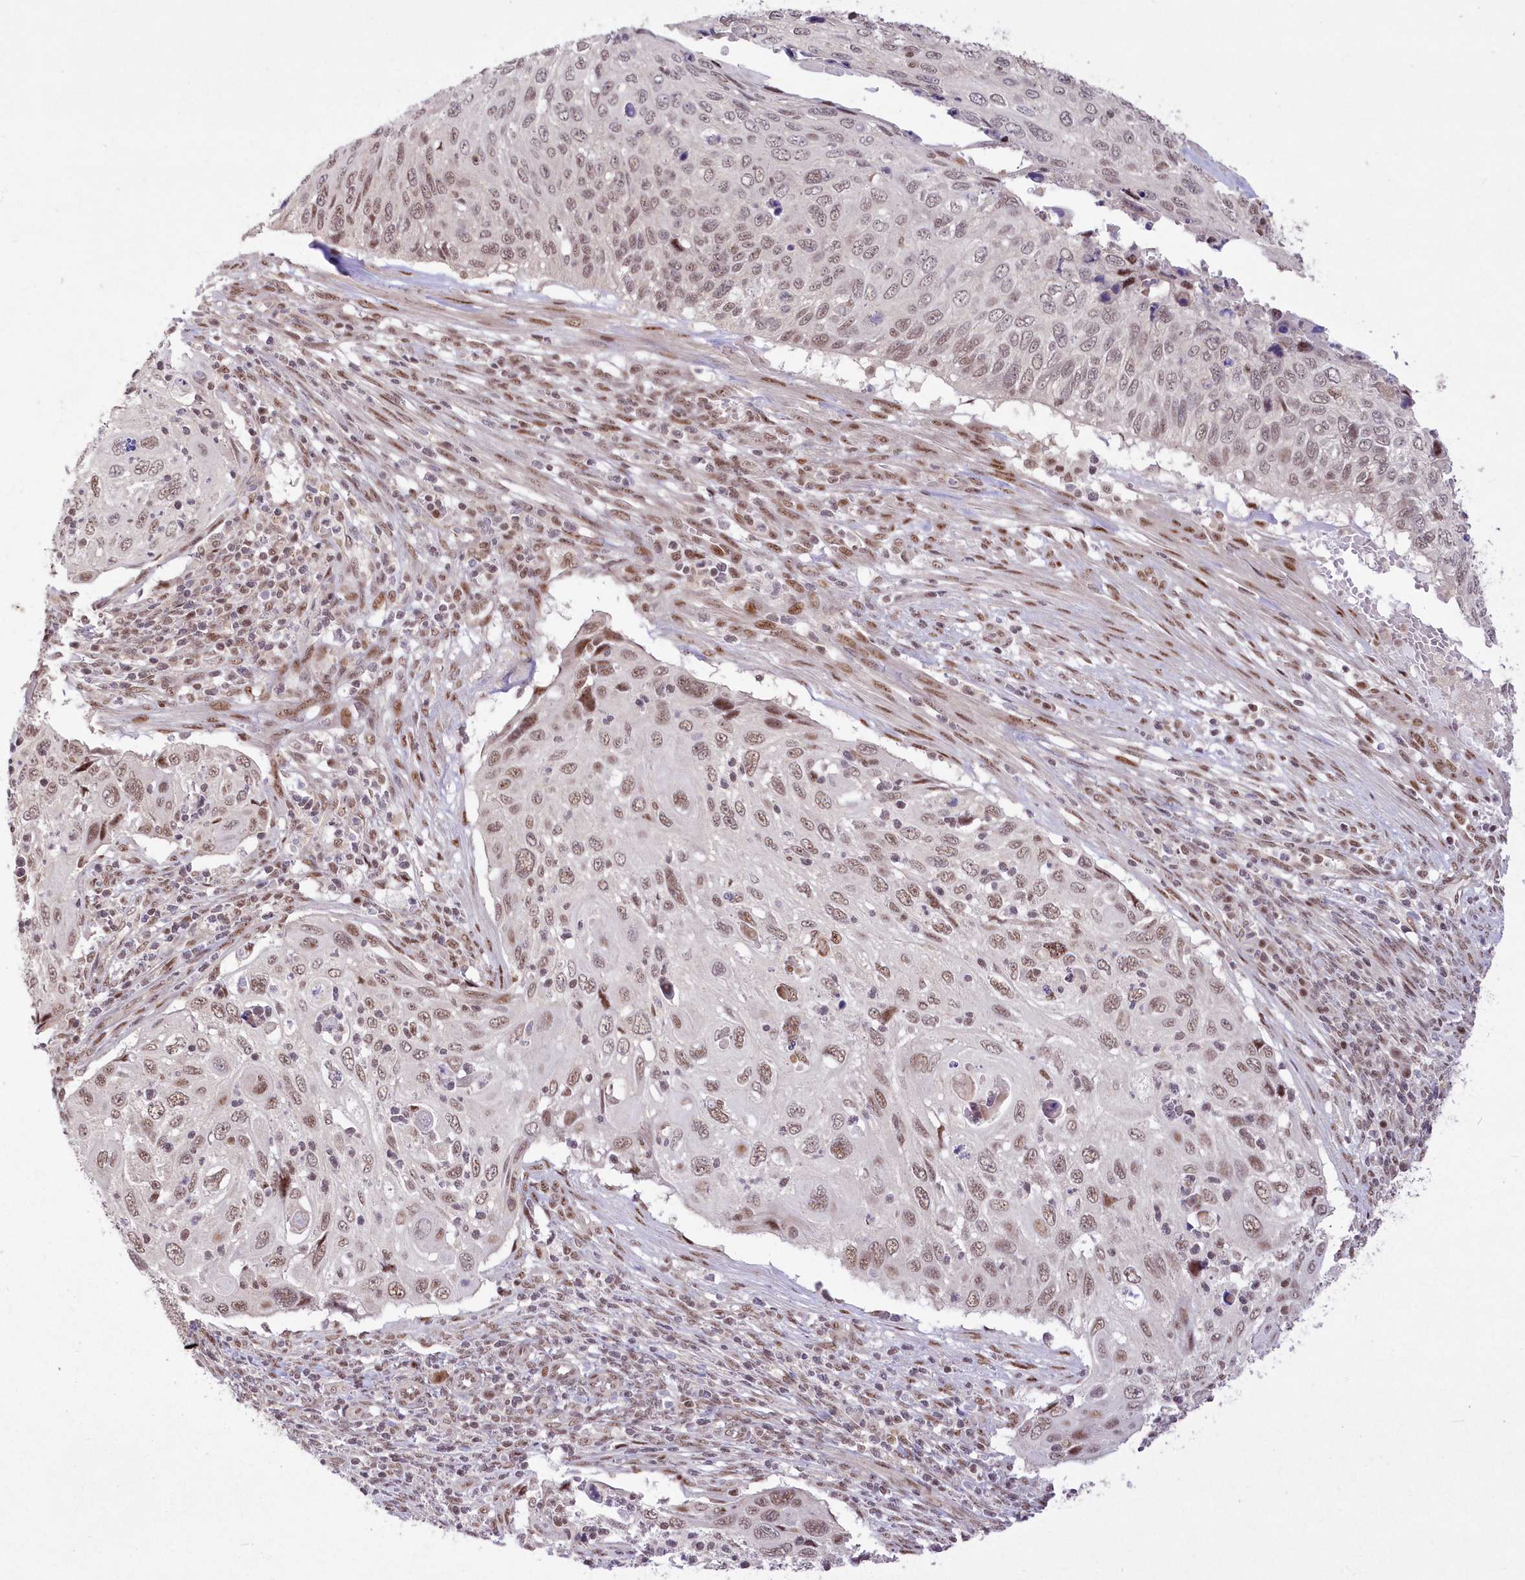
{"staining": {"intensity": "weak", "quantity": ">75%", "location": "nuclear"}, "tissue": "cervical cancer", "cell_type": "Tumor cells", "image_type": "cancer", "snomed": [{"axis": "morphology", "description": "Squamous cell carcinoma, NOS"}, {"axis": "topography", "description": "Cervix"}], "caption": "Human squamous cell carcinoma (cervical) stained with a protein marker exhibits weak staining in tumor cells.", "gene": "WBP1L", "patient": {"sex": "female", "age": 70}}